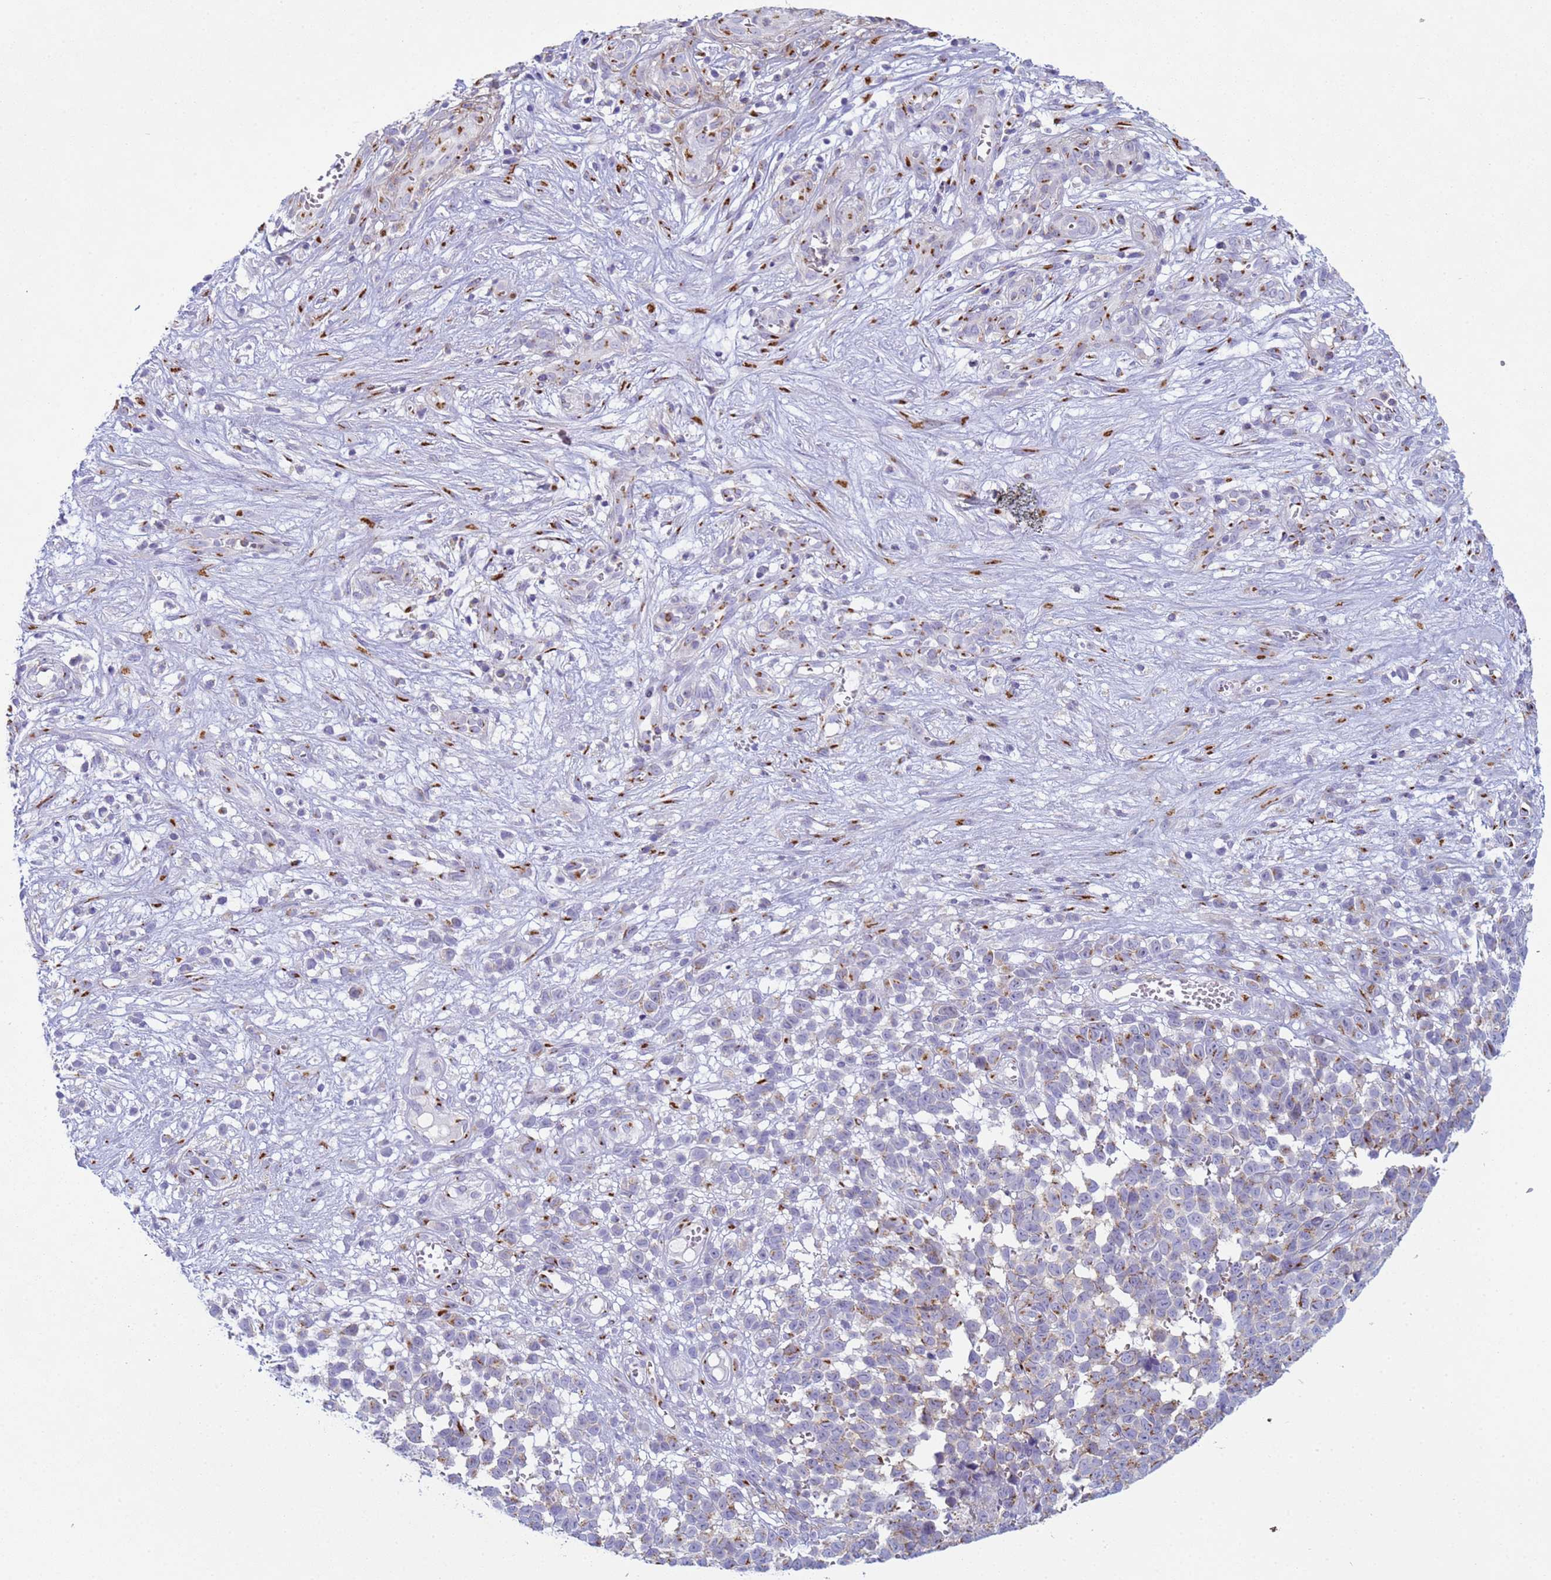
{"staining": {"intensity": "weak", "quantity": "25%-75%", "location": "cytoplasmic/membranous"}, "tissue": "melanoma", "cell_type": "Tumor cells", "image_type": "cancer", "snomed": [{"axis": "morphology", "description": "Malignant melanoma, NOS"}, {"axis": "topography", "description": "Nose, NOS"}], "caption": "IHC of malignant melanoma exhibits low levels of weak cytoplasmic/membranous positivity in about 25%-75% of tumor cells.", "gene": "CR1", "patient": {"sex": "female", "age": 48}}